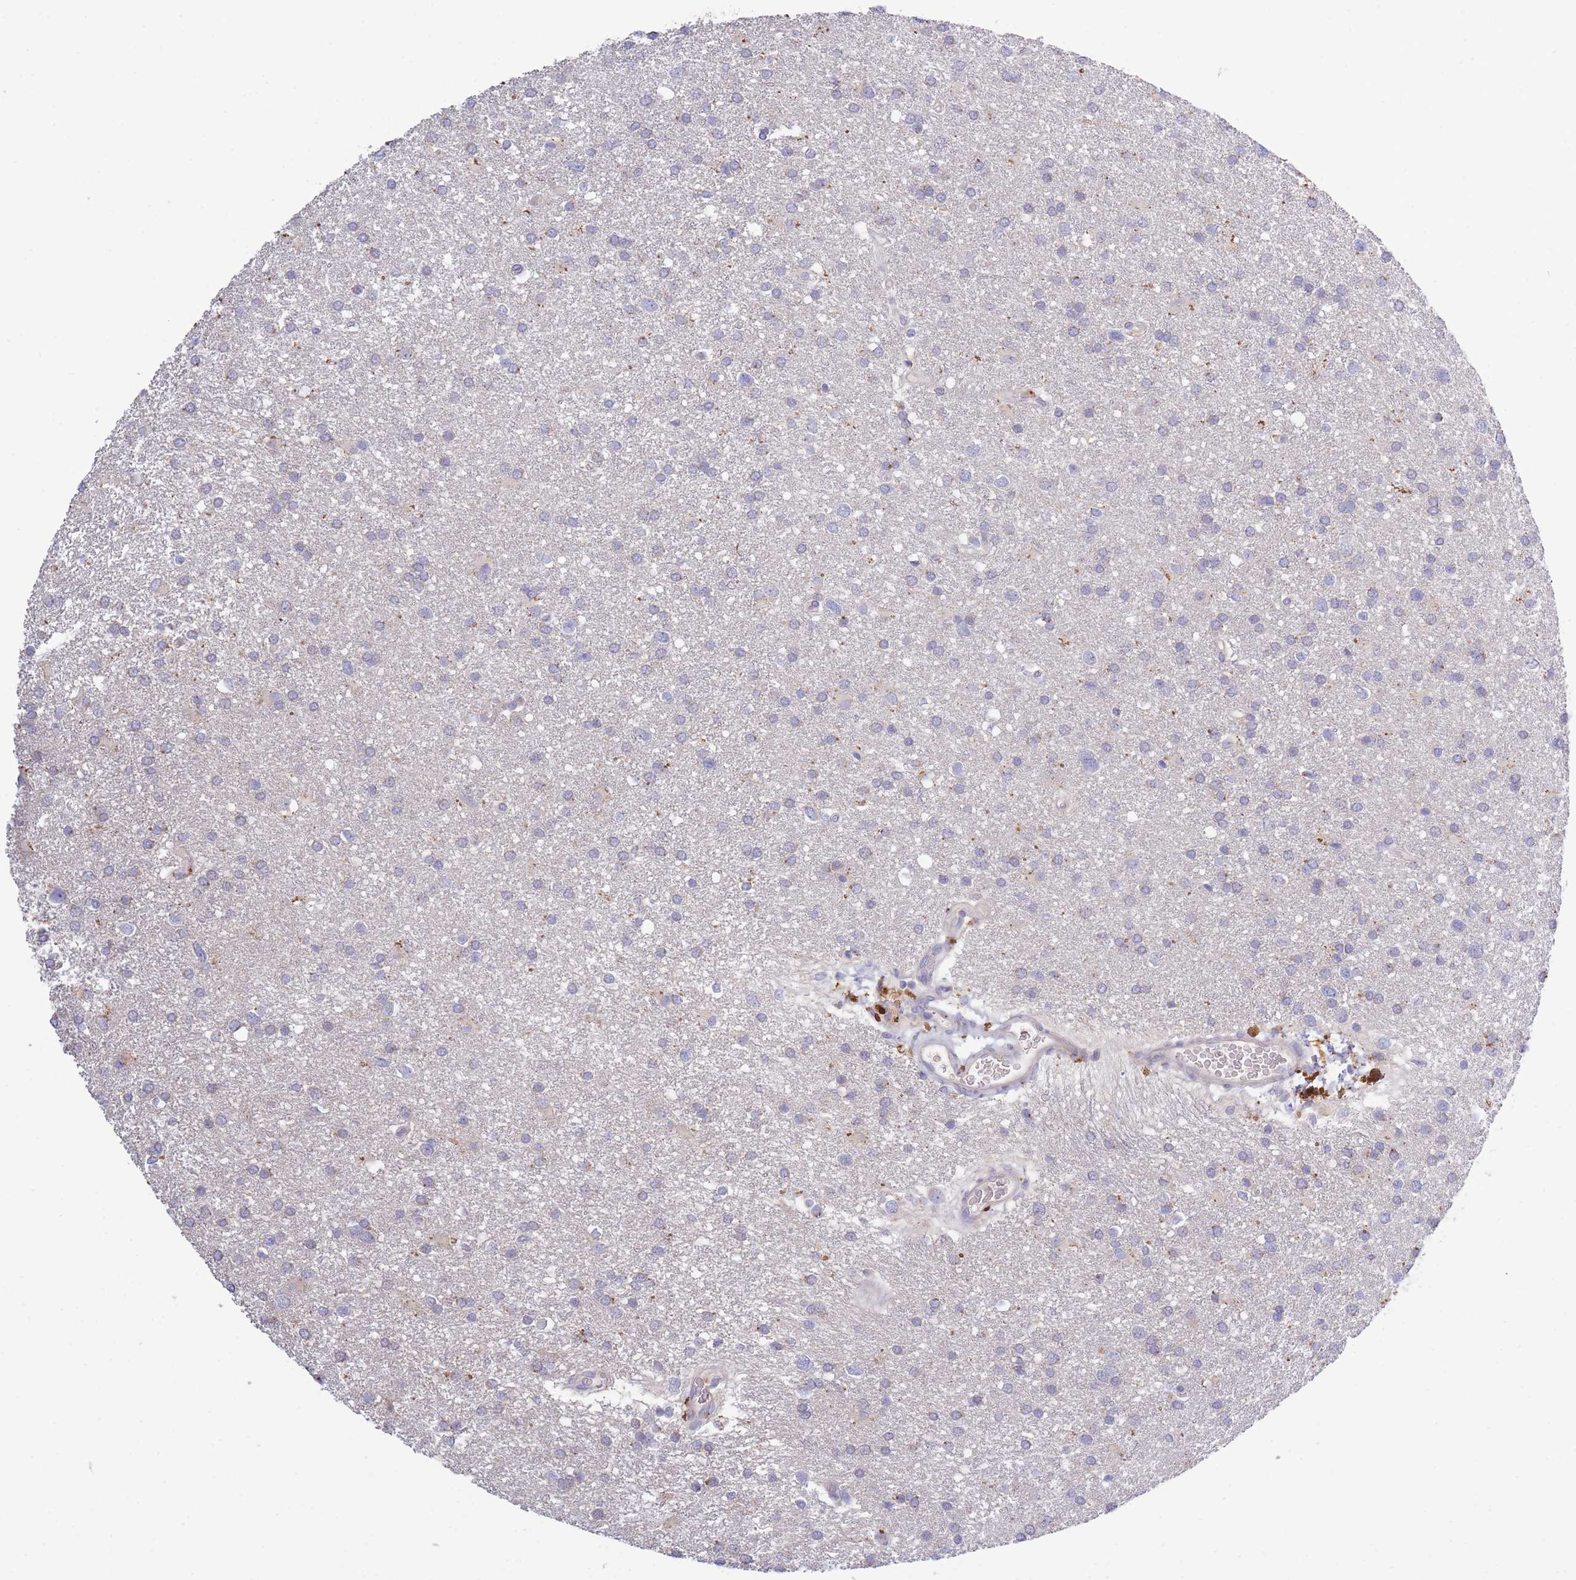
{"staining": {"intensity": "negative", "quantity": "none", "location": "none"}, "tissue": "glioma", "cell_type": "Tumor cells", "image_type": "cancer", "snomed": [{"axis": "morphology", "description": "Glioma, malignant, Low grade"}, {"axis": "topography", "description": "Brain"}], "caption": "Immunohistochemistry (IHC) histopathology image of neoplastic tissue: human malignant glioma (low-grade) stained with DAB (3,3'-diaminobenzidine) demonstrates no significant protein staining in tumor cells.", "gene": "CENPM", "patient": {"sex": "female", "age": 32}}